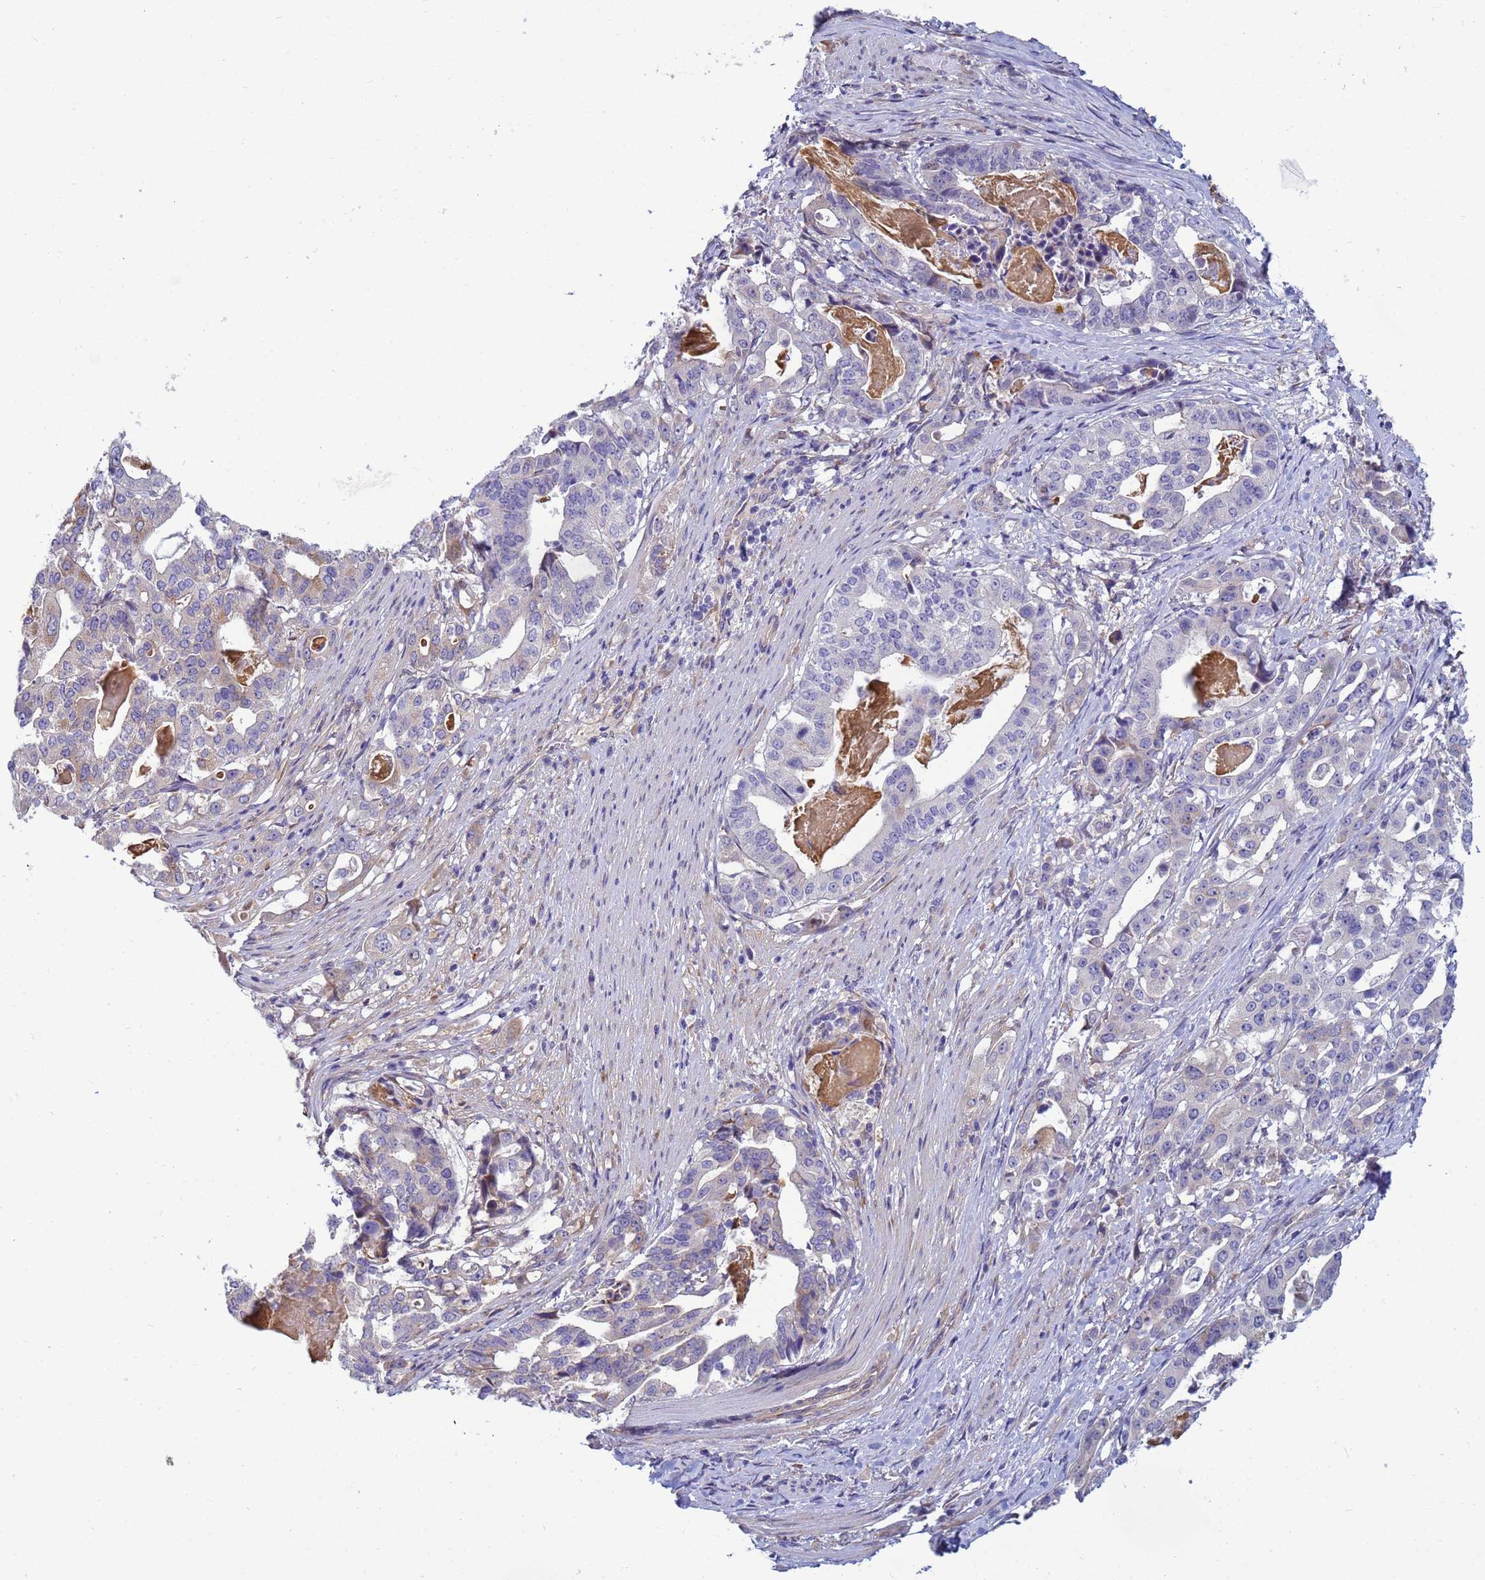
{"staining": {"intensity": "weak", "quantity": "<25%", "location": "cytoplasmic/membranous"}, "tissue": "stomach cancer", "cell_type": "Tumor cells", "image_type": "cancer", "snomed": [{"axis": "morphology", "description": "Adenocarcinoma, NOS"}, {"axis": "topography", "description": "Stomach"}], "caption": "Tumor cells are negative for brown protein staining in stomach cancer. (Stains: DAB (3,3'-diaminobenzidine) immunohistochemistry (IHC) with hematoxylin counter stain, Microscopy: brightfield microscopy at high magnification).", "gene": "TRPC6", "patient": {"sex": "male", "age": 48}}